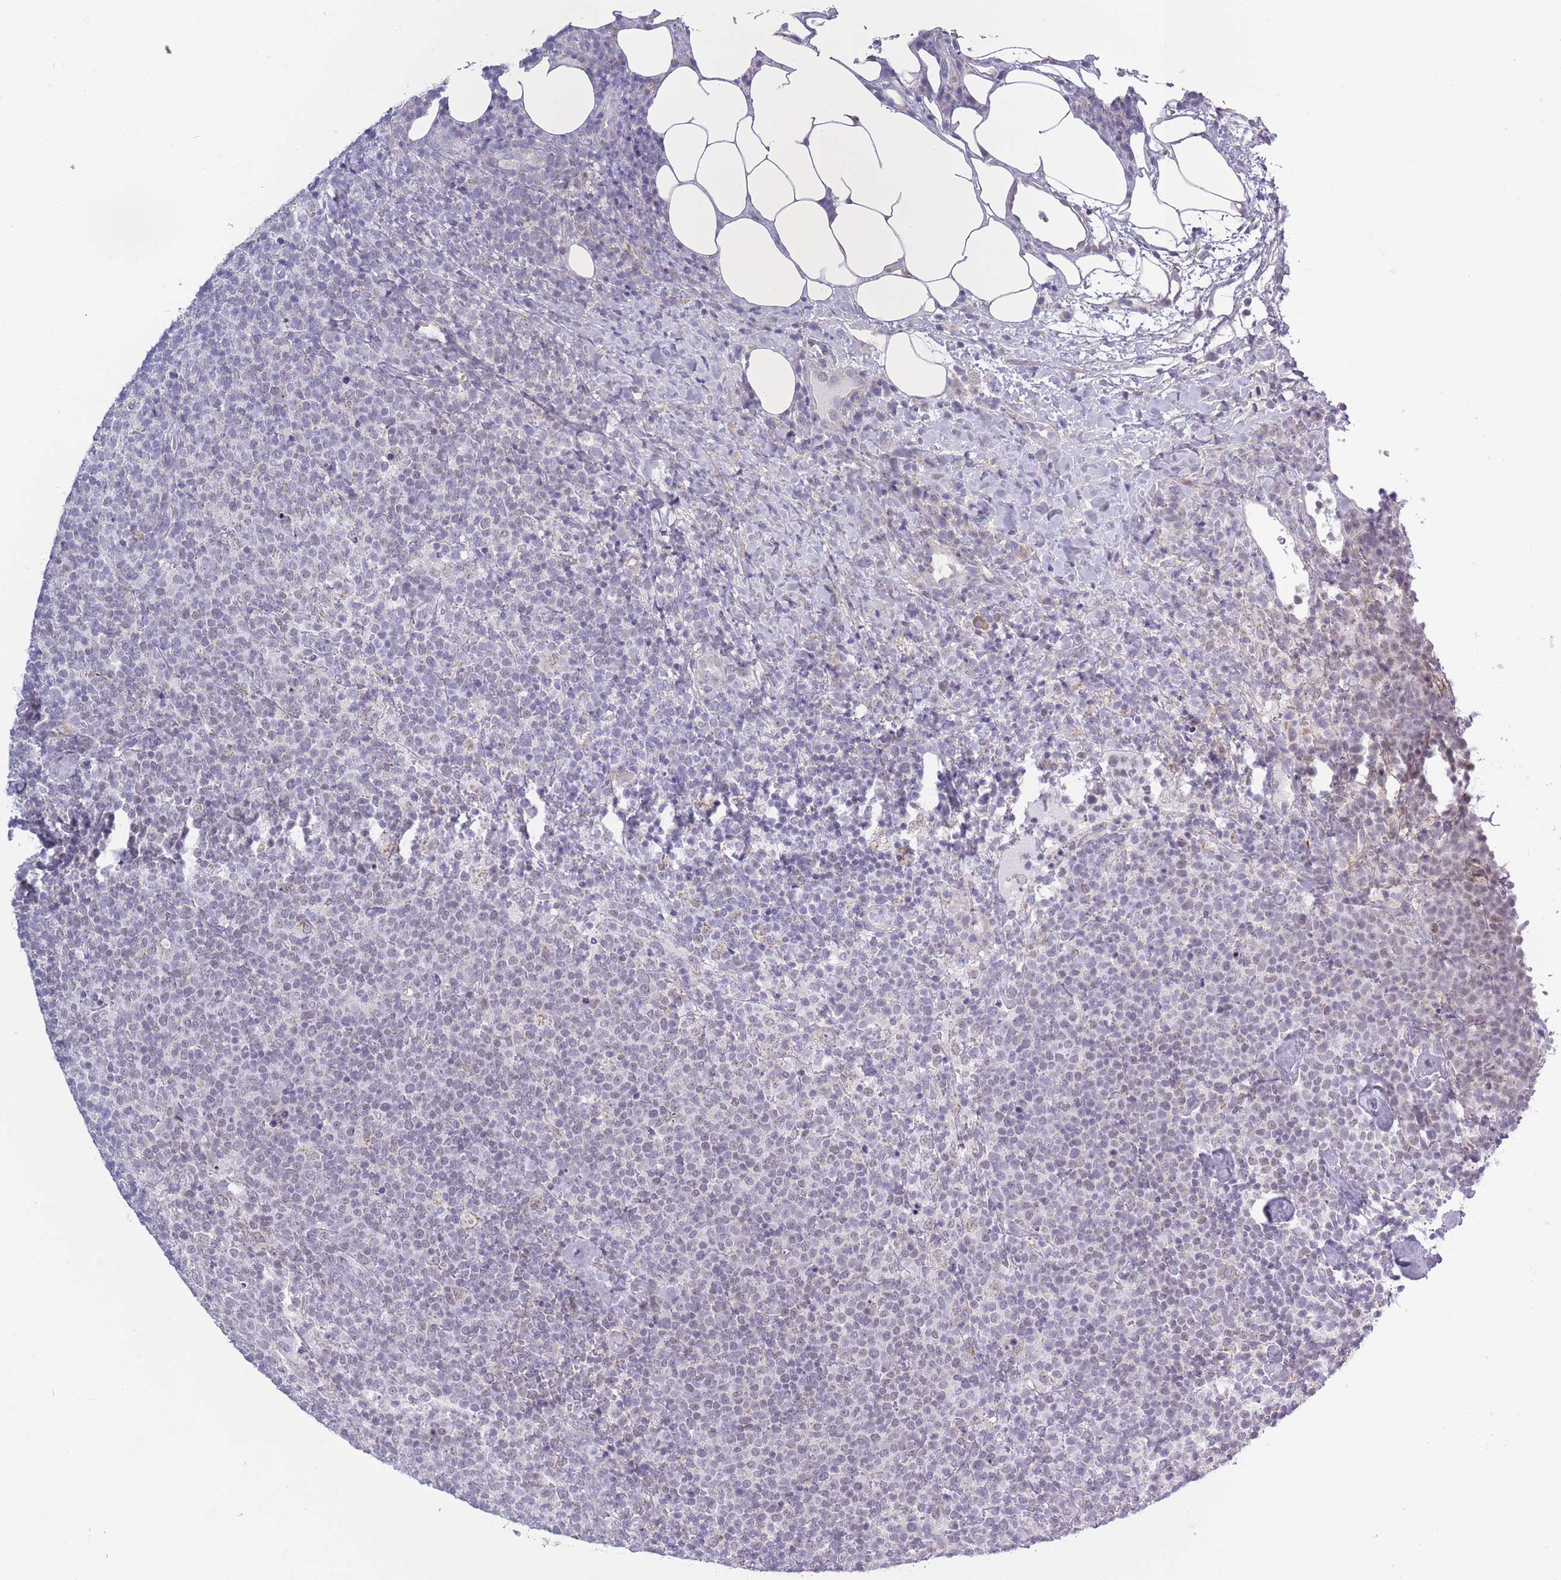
{"staining": {"intensity": "negative", "quantity": "none", "location": "none"}, "tissue": "lymphoma", "cell_type": "Tumor cells", "image_type": "cancer", "snomed": [{"axis": "morphology", "description": "Malignant lymphoma, non-Hodgkin's type, High grade"}, {"axis": "topography", "description": "Lymph node"}], "caption": "The immunohistochemistry (IHC) image has no significant expression in tumor cells of lymphoma tissue.", "gene": "ZBTB24", "patient": {"sex": "male", "age": 61}}